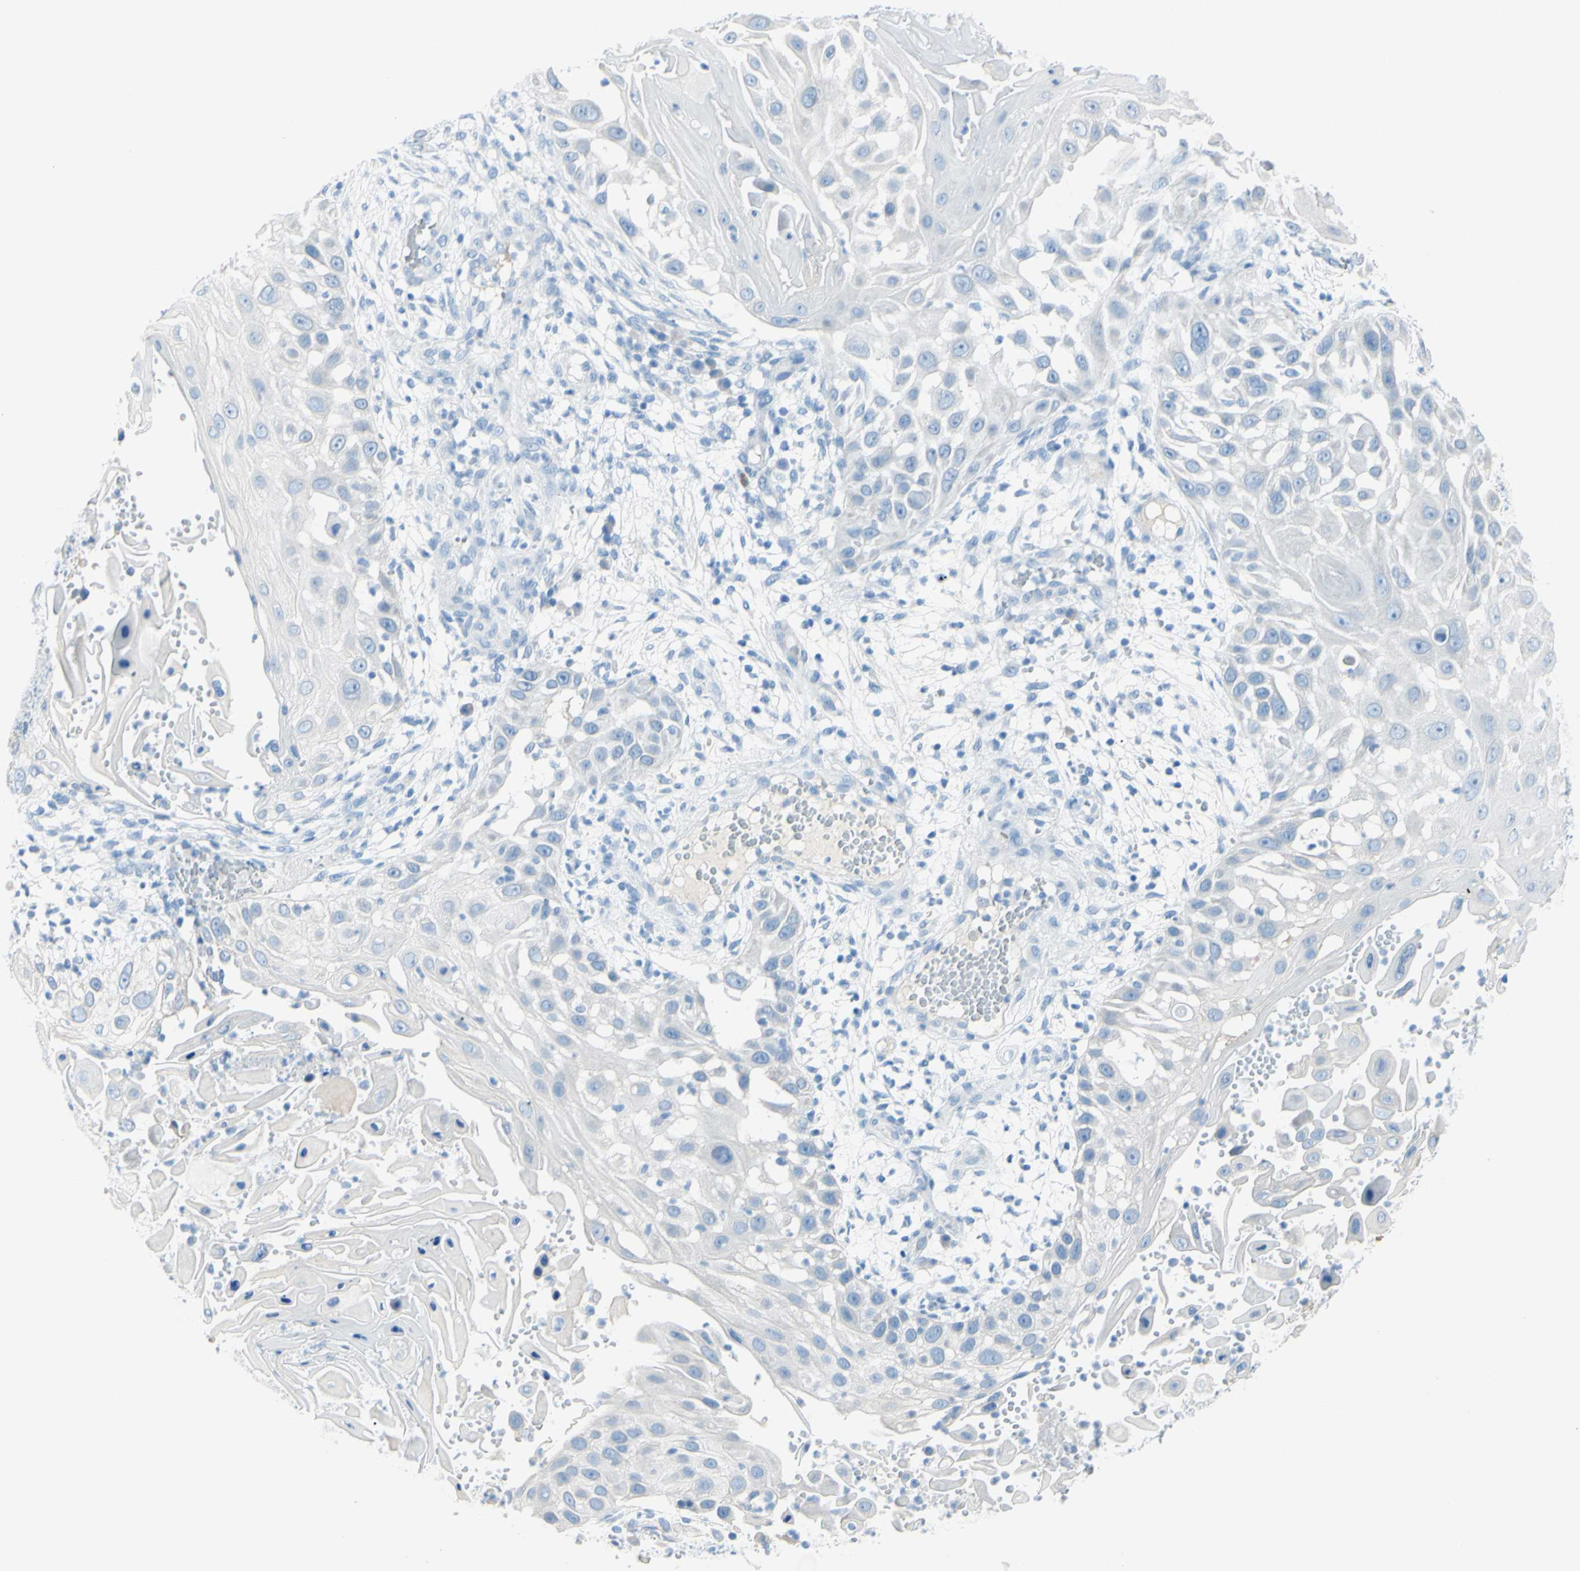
{"staining": {"intensity": "negative", "quantity": "none", "location": "none"}, "tissue": "skin cancer", "cell_type": "Tumor cells", "image_type": "cancer", "snomed": [{"axis": "morphology", "description": "Squamous cell carcinoma, NOS"}, {"axis": "topography", "description": "Skin"}], "caption": "A histopathology image of skin squamous cell carcinoma stained for a protein displays no brown staining in tumor cells. (Brightfield microscopy of DAB (3,3'-diaminobenzidine) immunohistochemistry (IHC) at high magnification).", "gene": "TFPI2", "patient": {"sex": "female", "age": 44}}